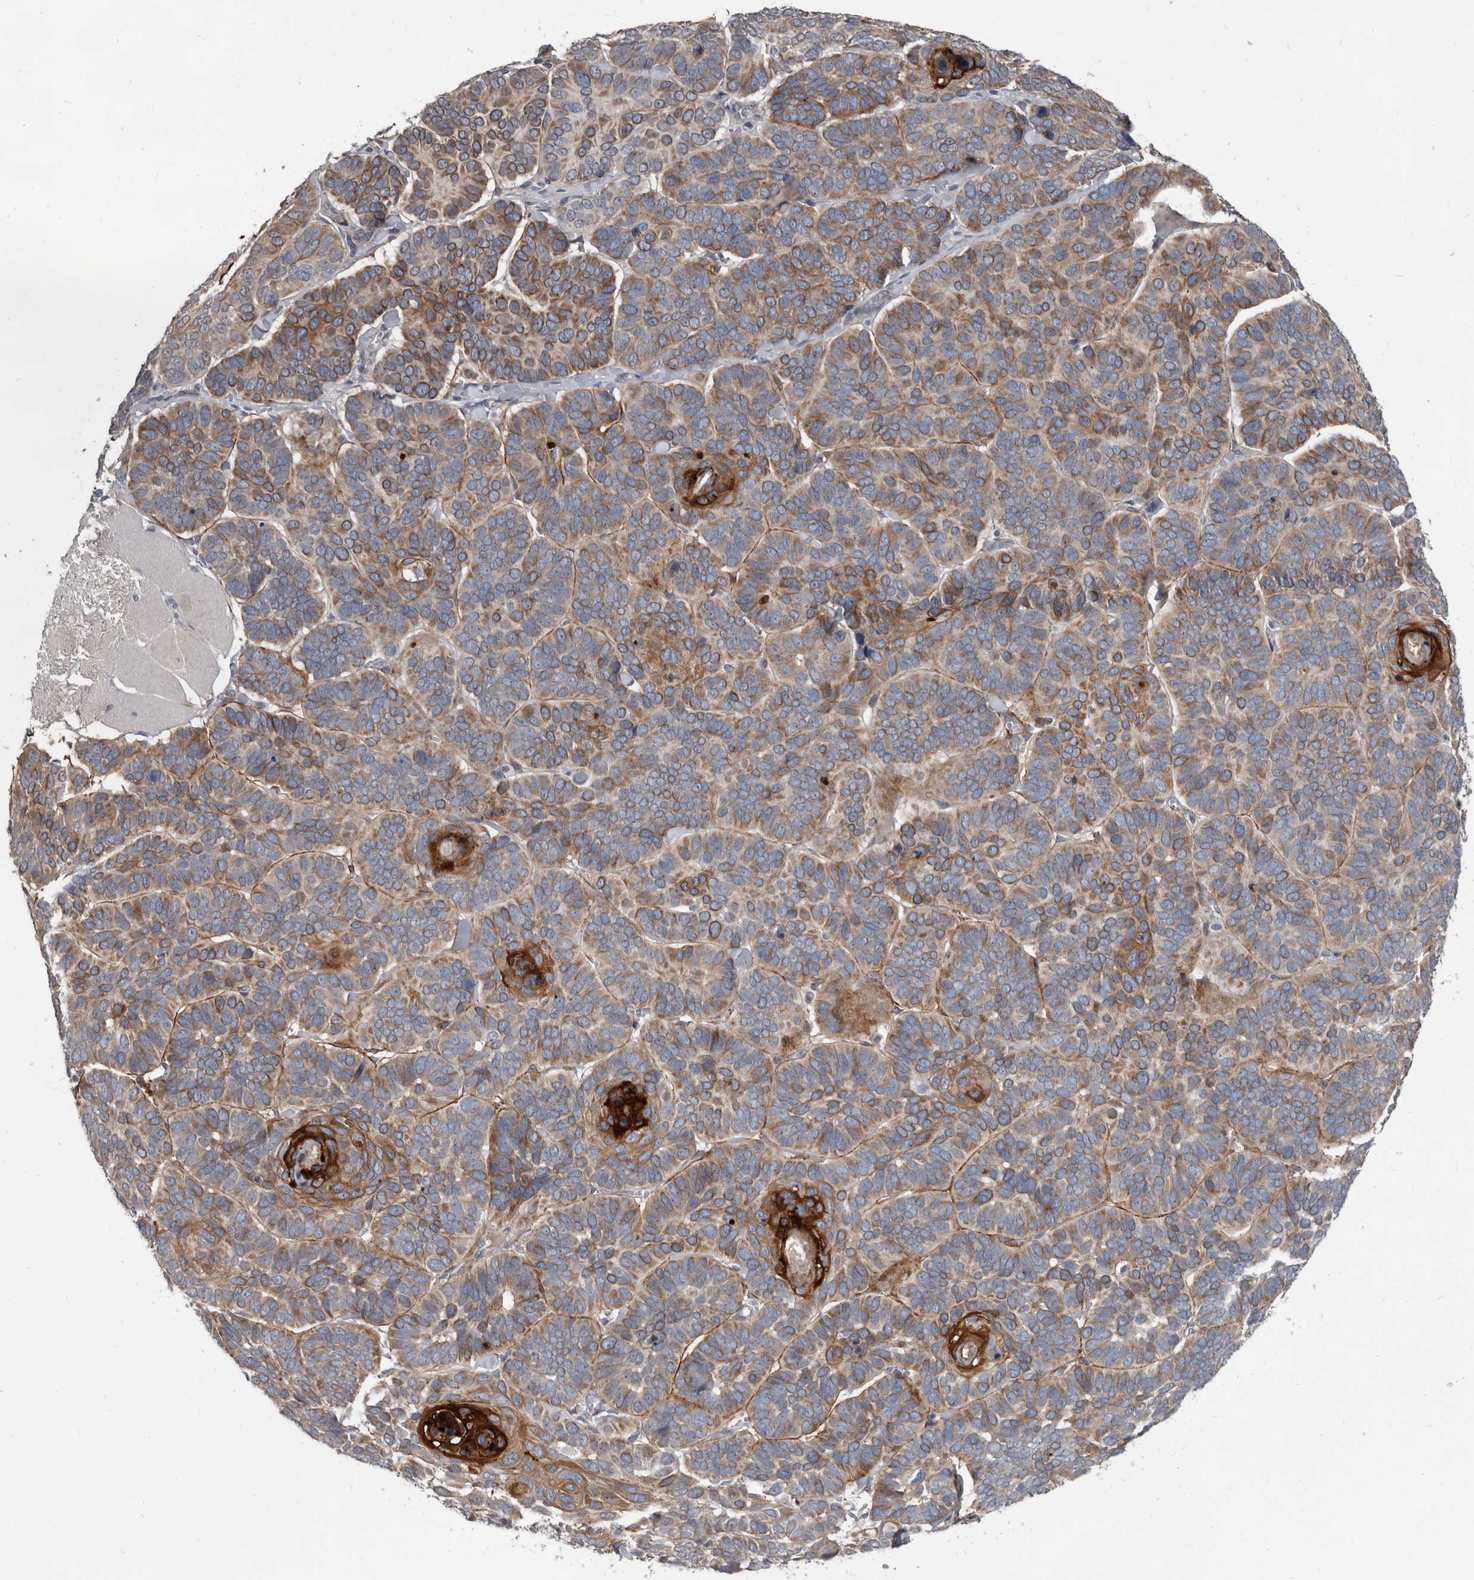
{"staining": {"intensity": "moderate", "quantity": ">75%", "location": "cytoplasmic/membranous"}, "tissue": "skin cancer", "cell_type": "Tumor cells", "image_type": "cancer", "snomed": [{"axis": "morphology", "description": "Basal cell carcinoma"}, {"axis": "topography", "description": "Skin"}], "caption": "An immunohistochemistry histopathology image of neoplastic tissue is shown. Protein staining in brown labels moderate cytoplasmic/membranous positivity in basal cell carcinoma (skin) within tumor cells. The protein of interest is stained brown, and the nuclei are stained in blue (DAB IHC with brightfield microscopy, high magnification).", "gene": "C1orf216", "patient": {"sex": "male", "age": 62}}